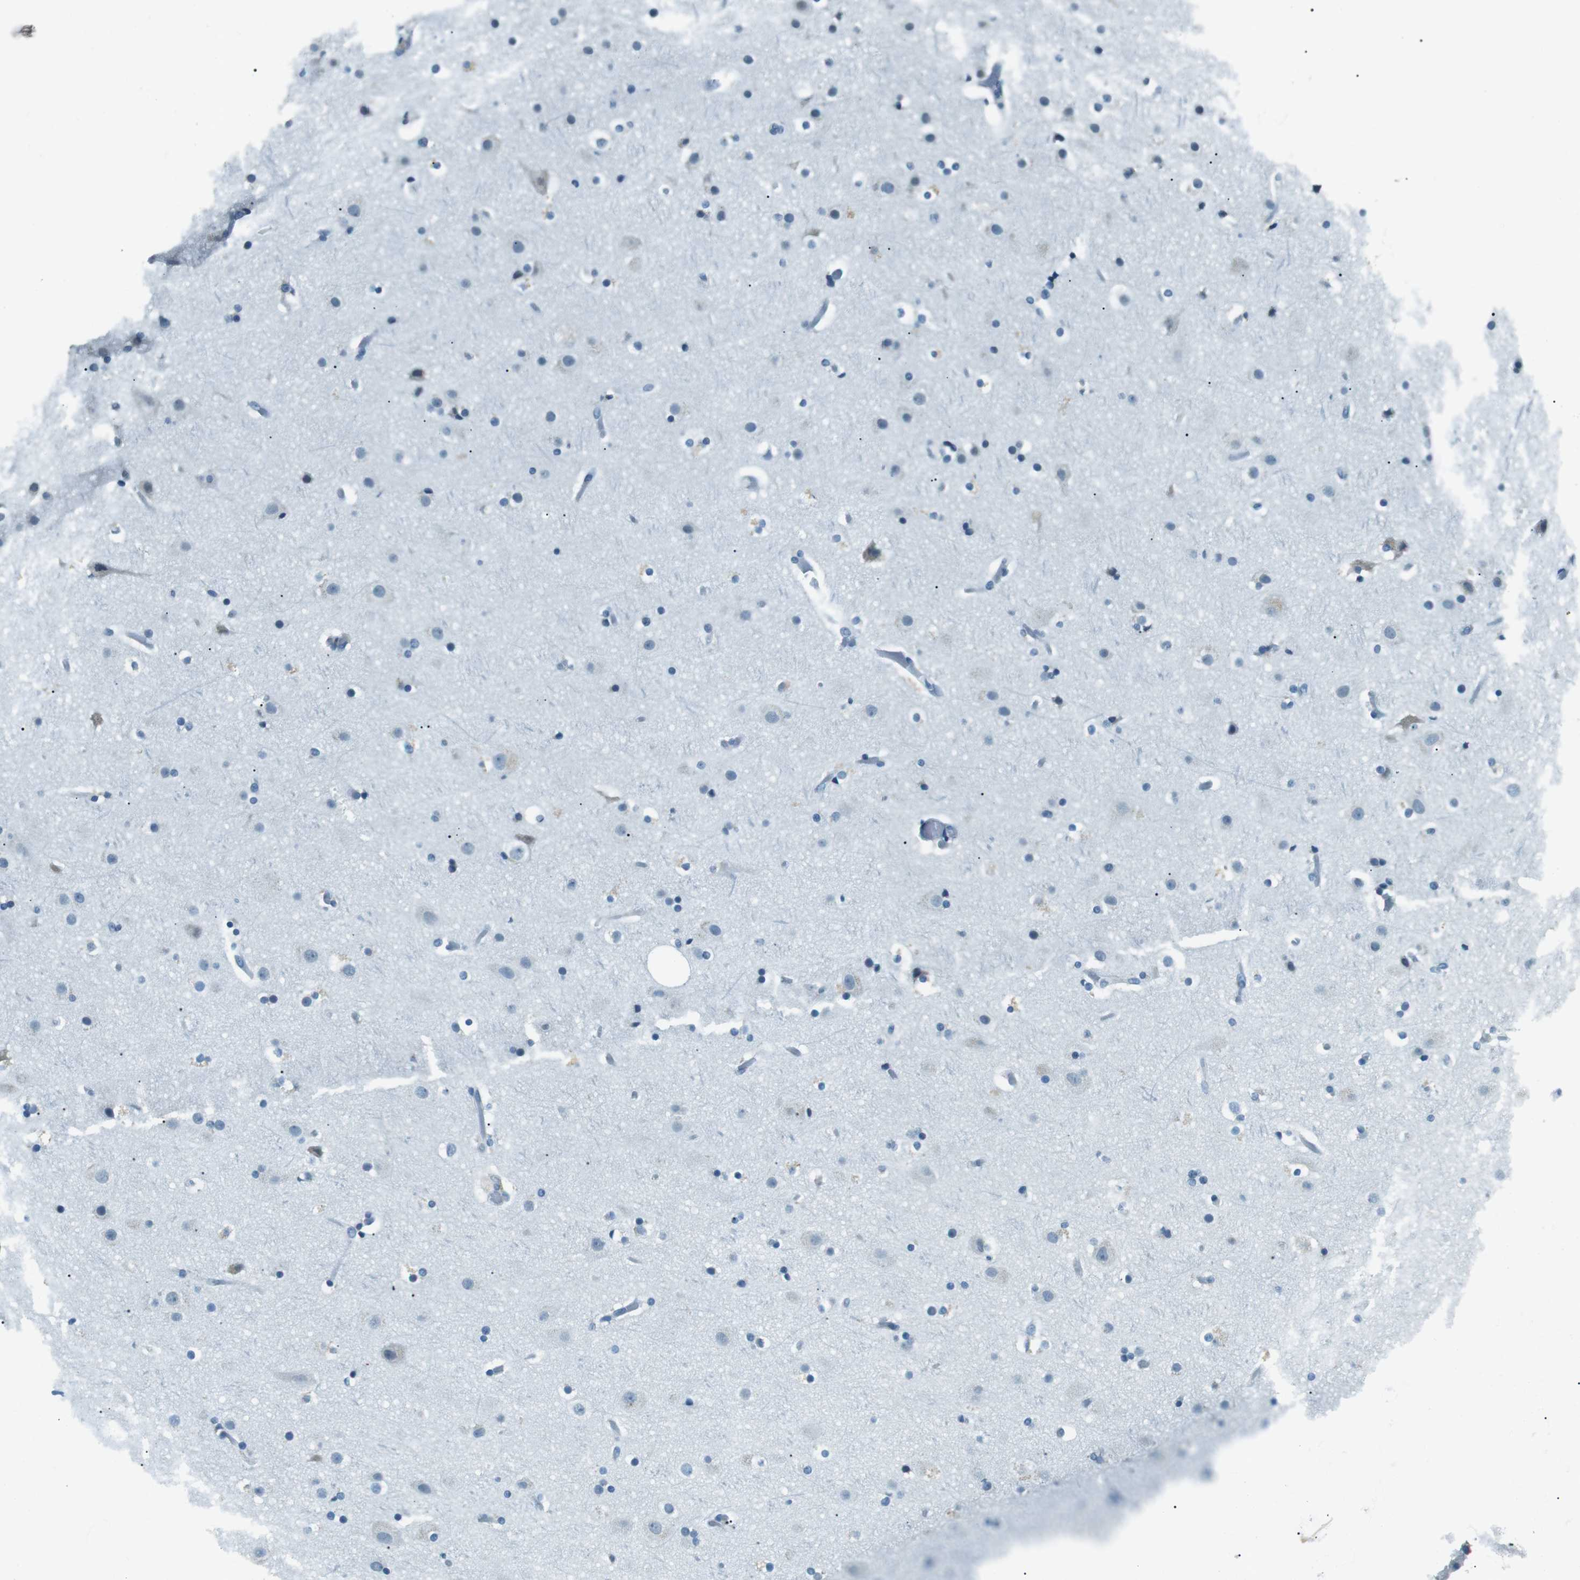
{"staining": {"intensity": "negative", "quantity": "none", "location": "none"}, "tissue": "cerebral cortex", "cell_type": "Endothelial cells", "image_type": "normal", "snomed": [{"axis": "morphology", "description": "Normal tissue, NOS"}, {"axis": "topography", "description": "Cerebral cortex"}], "caption": "IHC of normal human cerebral cortex displays no staining in endothelial cells.", "gene": "ENSG00000289724", "patient": {"sex": "male", "age": 57}}